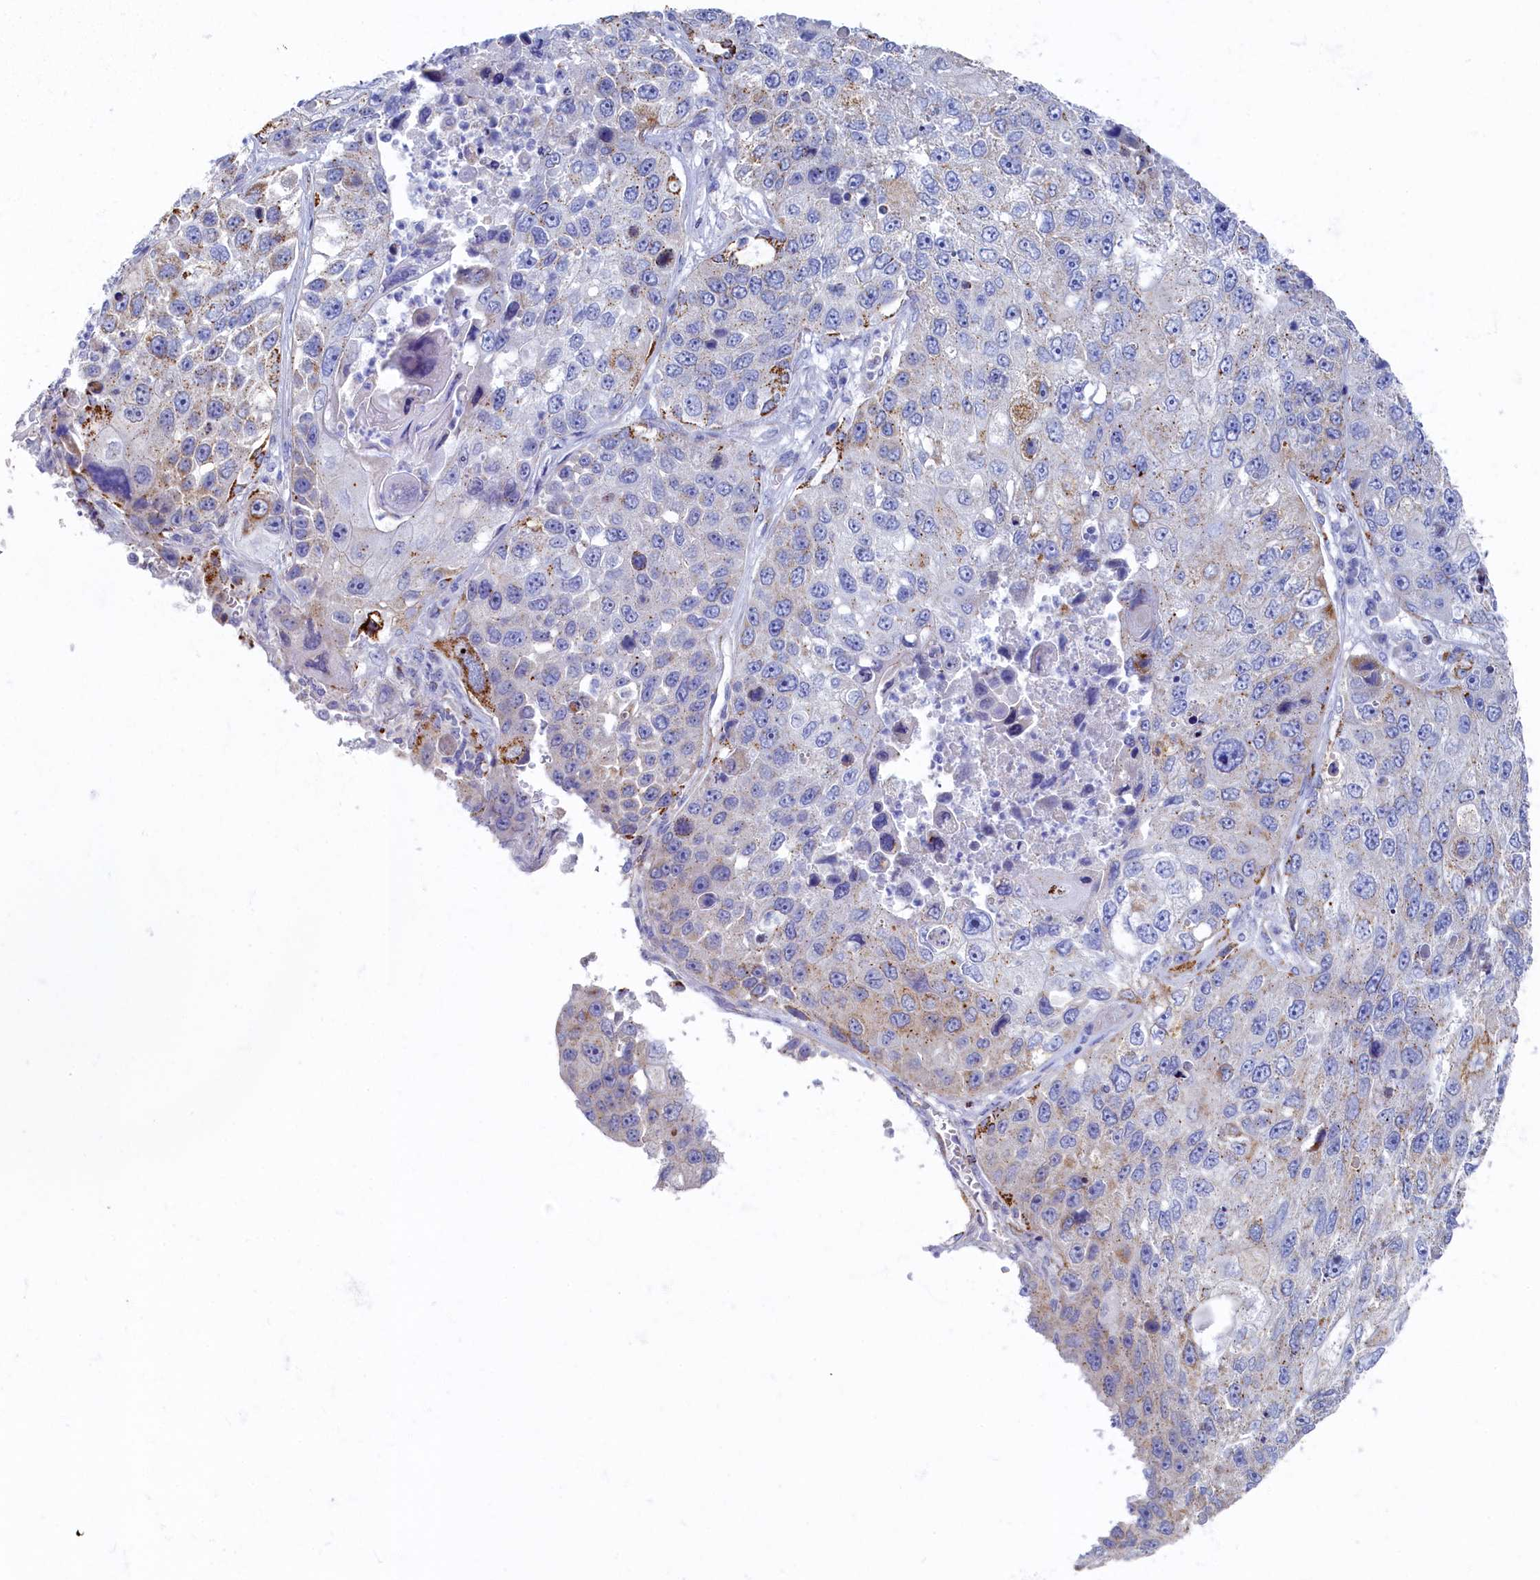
{"staining": {"intensity": "moderate", "quantity": "<25%", "location": "cytoplasmic/membranous"}, "tissue": "lung cancer", "cell_type": "Tumor cells", "image_type": "cancer", "snomed": [{"axis": "morphology", "description": "Squamous cell carcinoma, NOS"}, {"axis": "topography", "description": "Lung"}], "caption": "Human lung cancer (squamous cell carcinoma) stained with a protein marker demonstrates moderate staining in tumor cells.", "gene": "OCIAD2", "patient": {"sex": "male", "age": 61}}